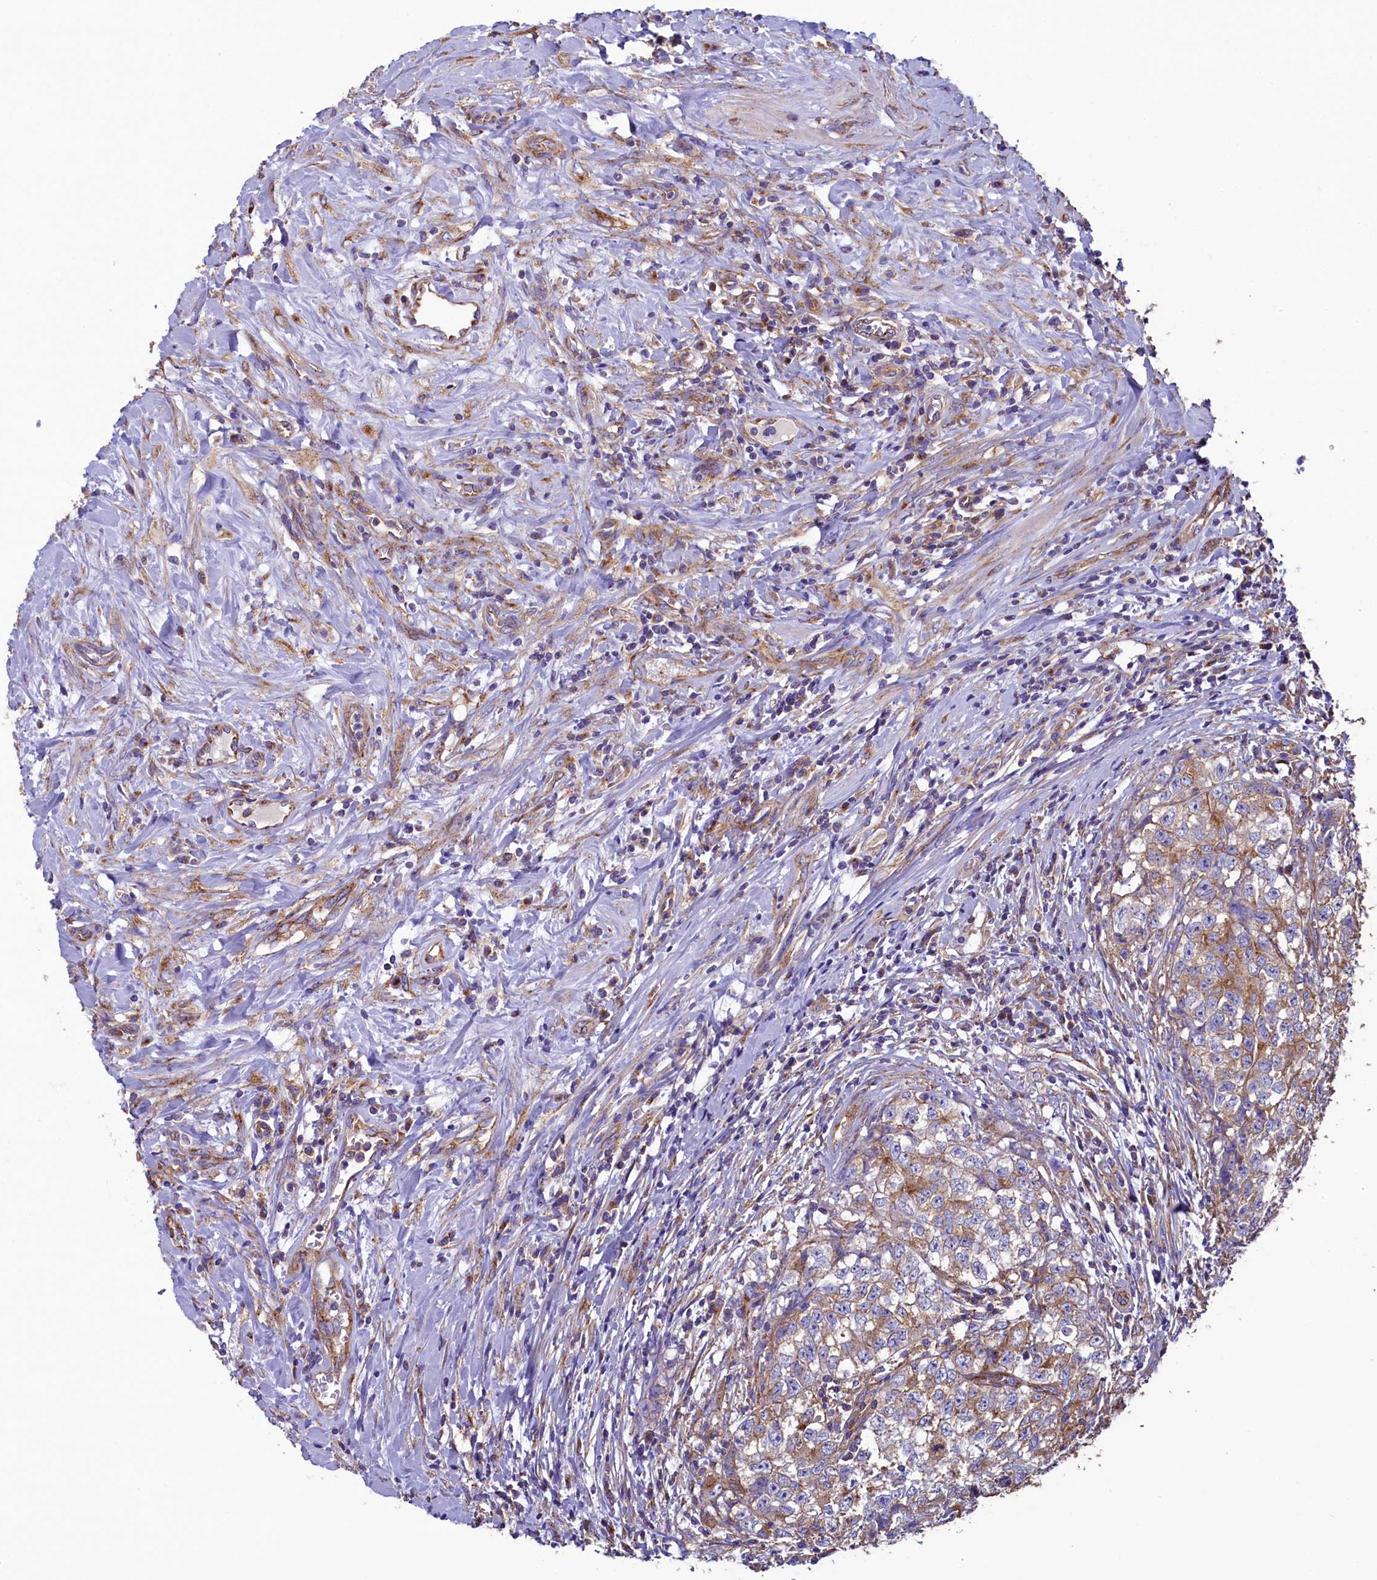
{"staining": {"intensity": "moderate", "quantity": ">75%", "location": "cytoplasmic/membranous"}, "tissue": "testis cancer", "cell_type": "Tumor cells", "image_type": "cancer", "snomed": [{"axis": "morphology", "description": "Seminoma, NOS"}, {"axis": "morphology", "description": "Carcinoma, Embryonal, NOS"}, {"axis": "topography", "description": "Testis"}], "caption": "Protein staining of testis cancer tissue reveals moderate cytoplasmic/membranous expression in about >75% of tumor cells.", "gene": "GPR21", "patient": {"sex": "male", "age": 43}}